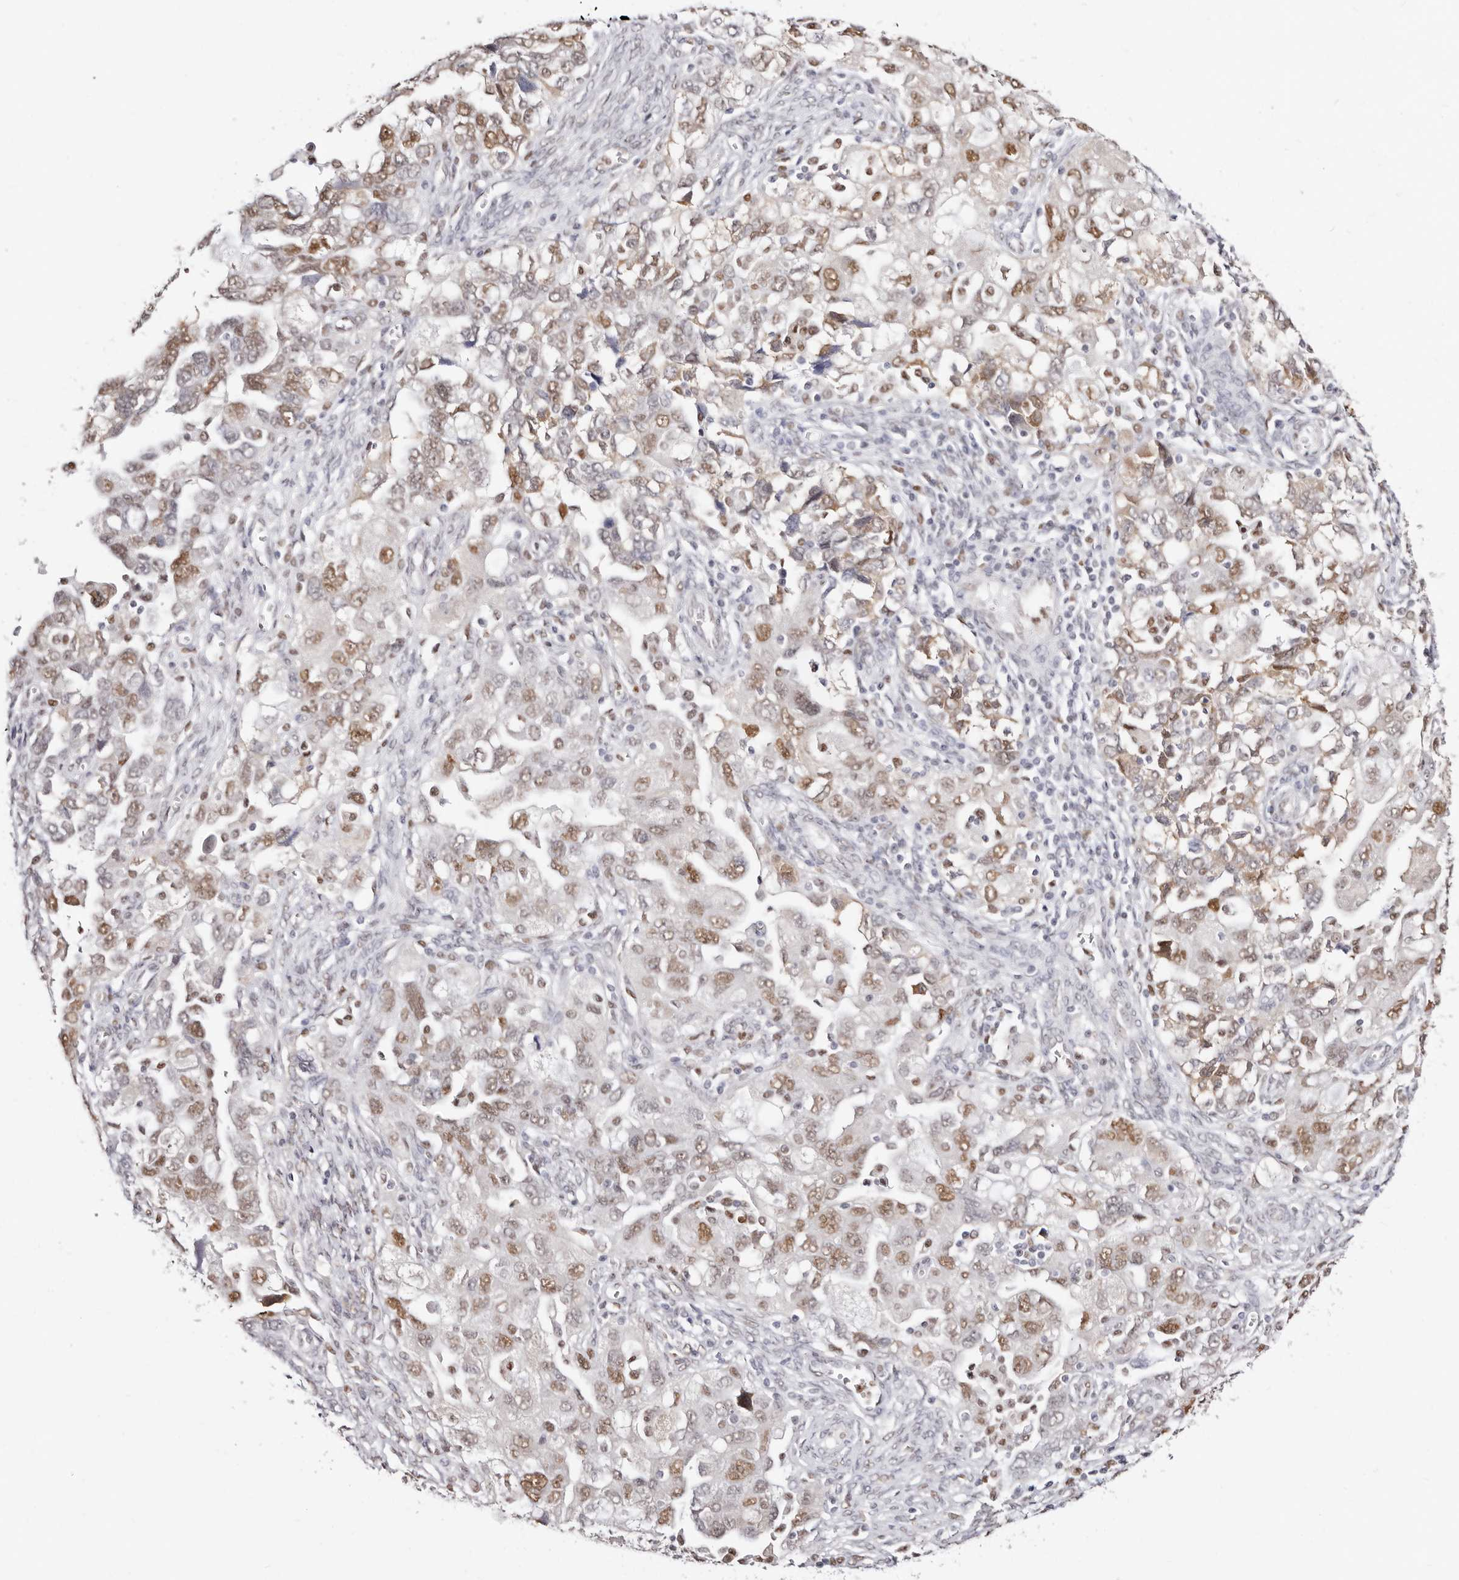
{"staining": {"intensity": "moderate", "quantity": ">75%", "location": "nuclear"}, "tissue": "ovarian cancer", "cell_type": "Tumor cells", "image_type": "cancer", "snomed": [{"axis": "morphology", "description": "Carcinoma, NOS"}, {"axis": "morphology", "description": "Cystadenocarcinoma, serous, NOS"}, {"axis": "topography", "description": "Ovary"}], "caption": "Immunohistochemistry (IHC) of human ovarian carcinoma demonstrates medium levels of moderate nuclear expression in about >75% of tumor cells.", "gene": "TKT", "patient": {"sex": "female", "age": 69}}